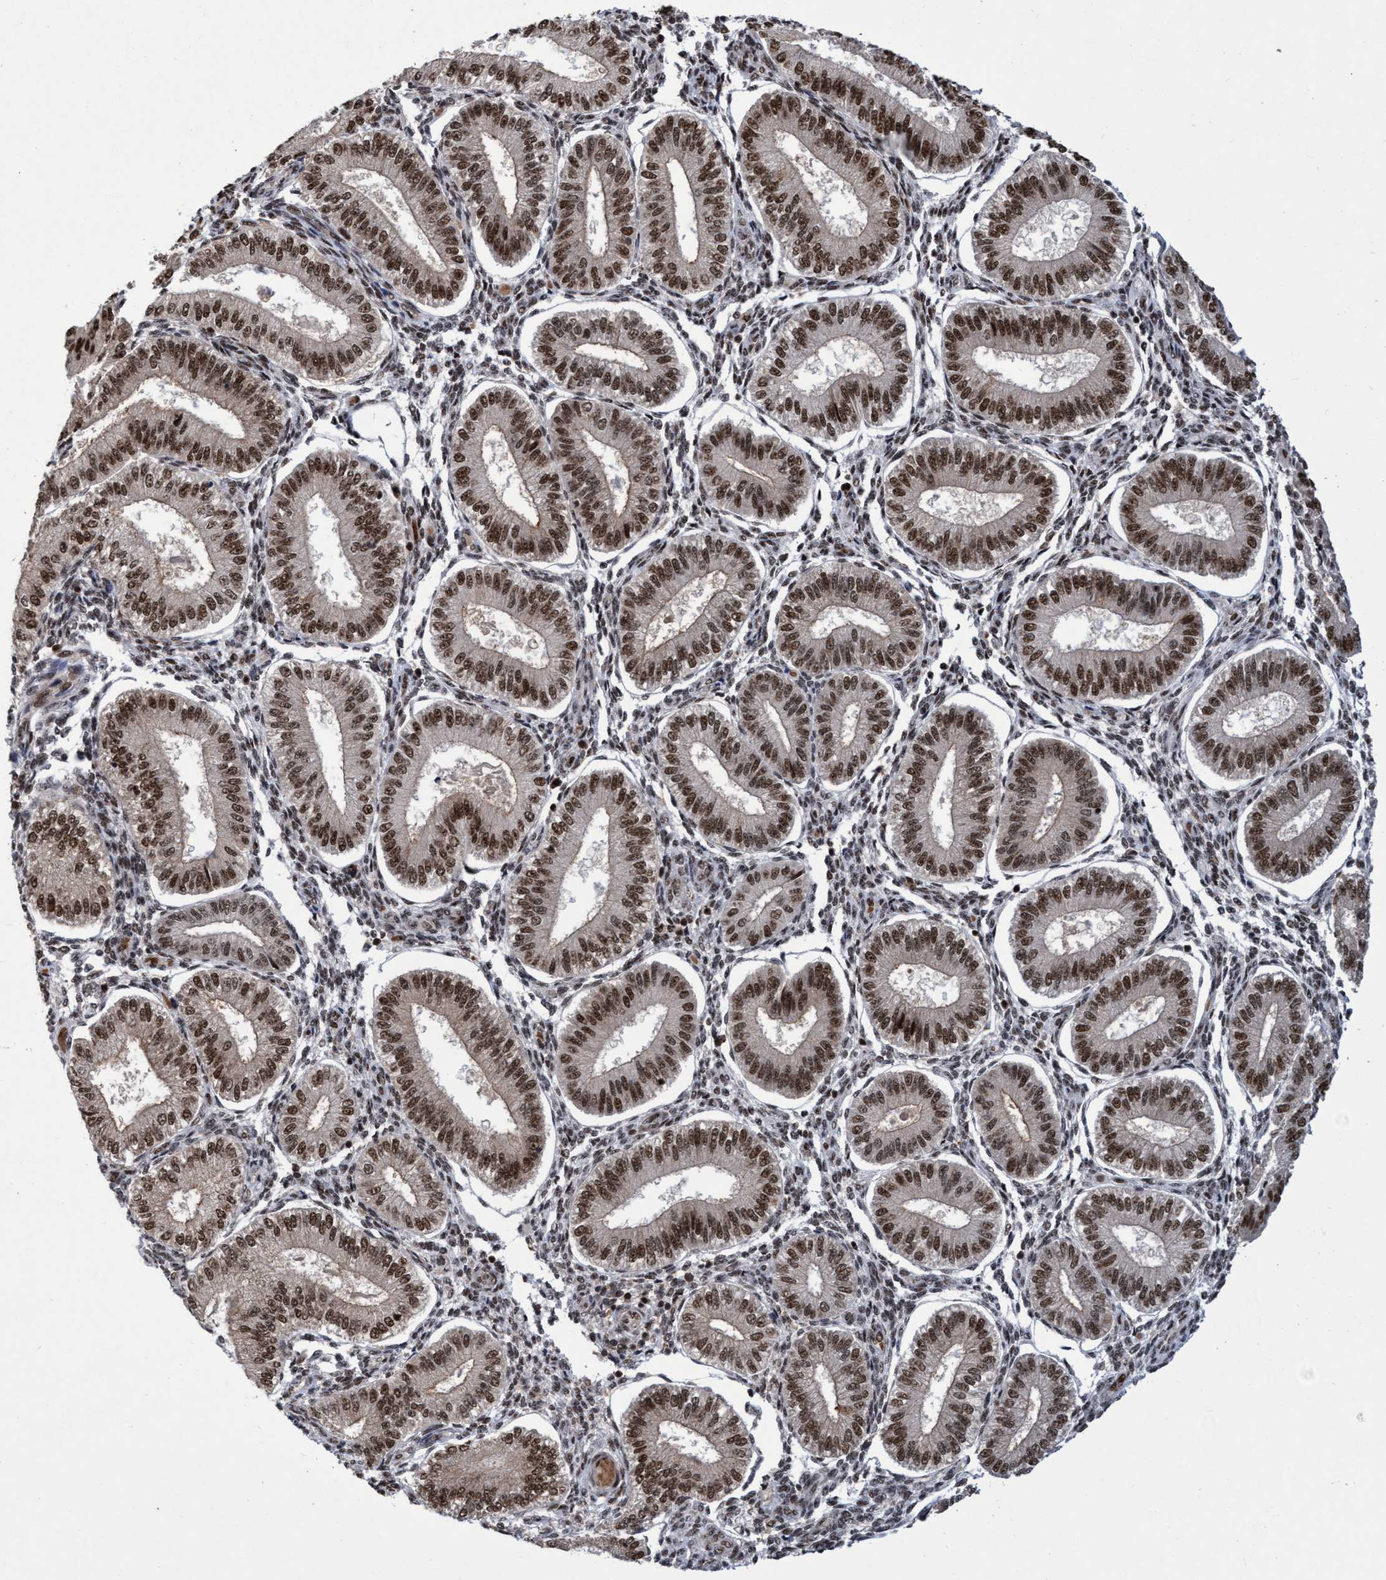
{"staining": {"intensity": "moderate", "quantity": "25%-75%", "location": "nuclear"}, "tissue": "endometrium", "cell_type": "Cells in endometrial stroma", "image_type": "normal", "snomed": [{"axis": "morphology", "description": "Normal tissue, NOS"}, {"axis": "topography", "description": "Endometrium"}], "caption": "This micrograph reveals immunohistochemistry staining of benign human endometrium, with medium moderate nuclear staining in about 25%-75% of cells in endometrial stroma.", "gene": "GTF2F1", "patient": {"sex": "female", "age": 39}}